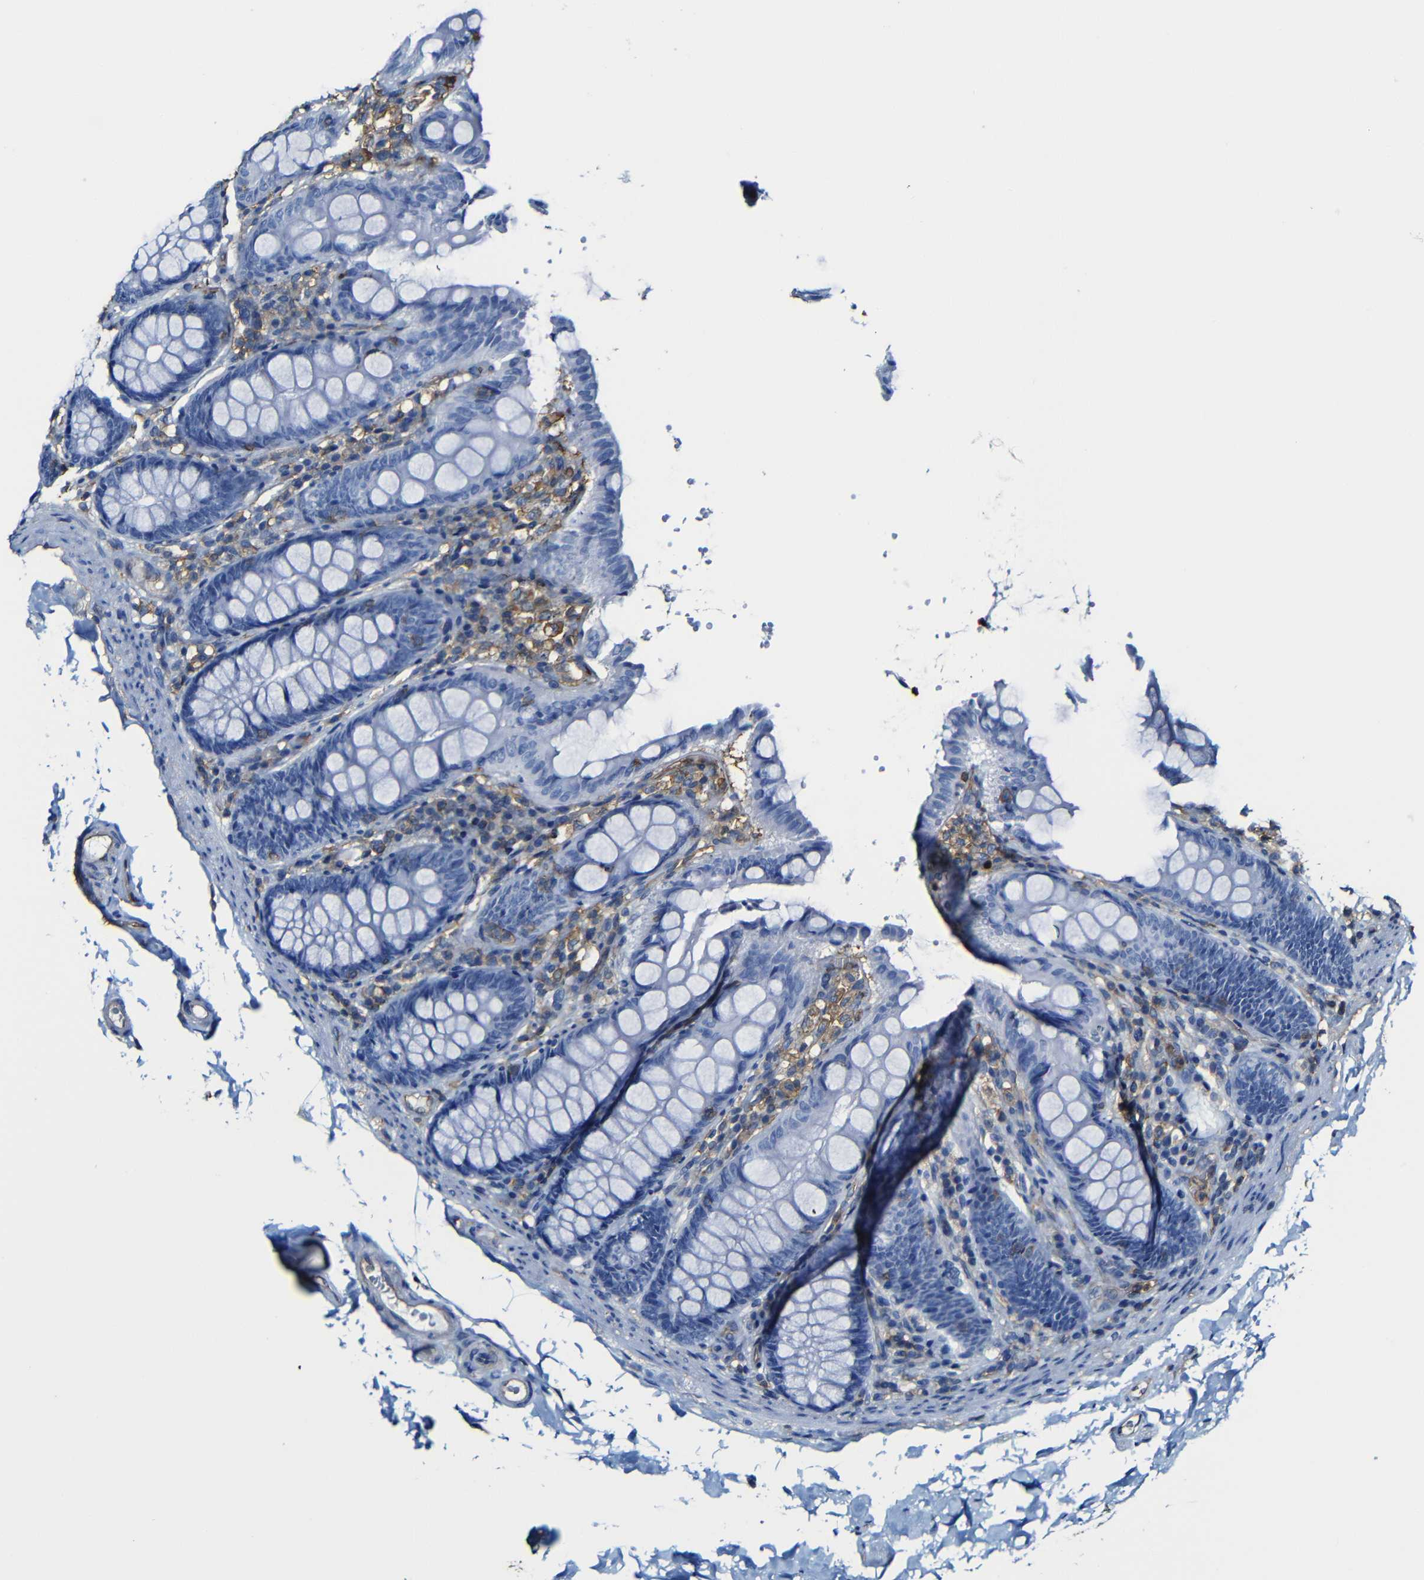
{"staining": {"intensity": "negative", "quantity": "none", "location": "none"}, "tissue": "colon", "cell_type": "Endothelial cells", "image_type": "normal", "snomed": [{"axis": "morphology", "description": "Normal tissue, NOS"}, {"axis": "topography", "description": "Colon"}], "caption": "The IHC image has no significant expression in endothelial cells of colon.", "gene": "MSN", "patient": {"sex": "female", "age": 61}}